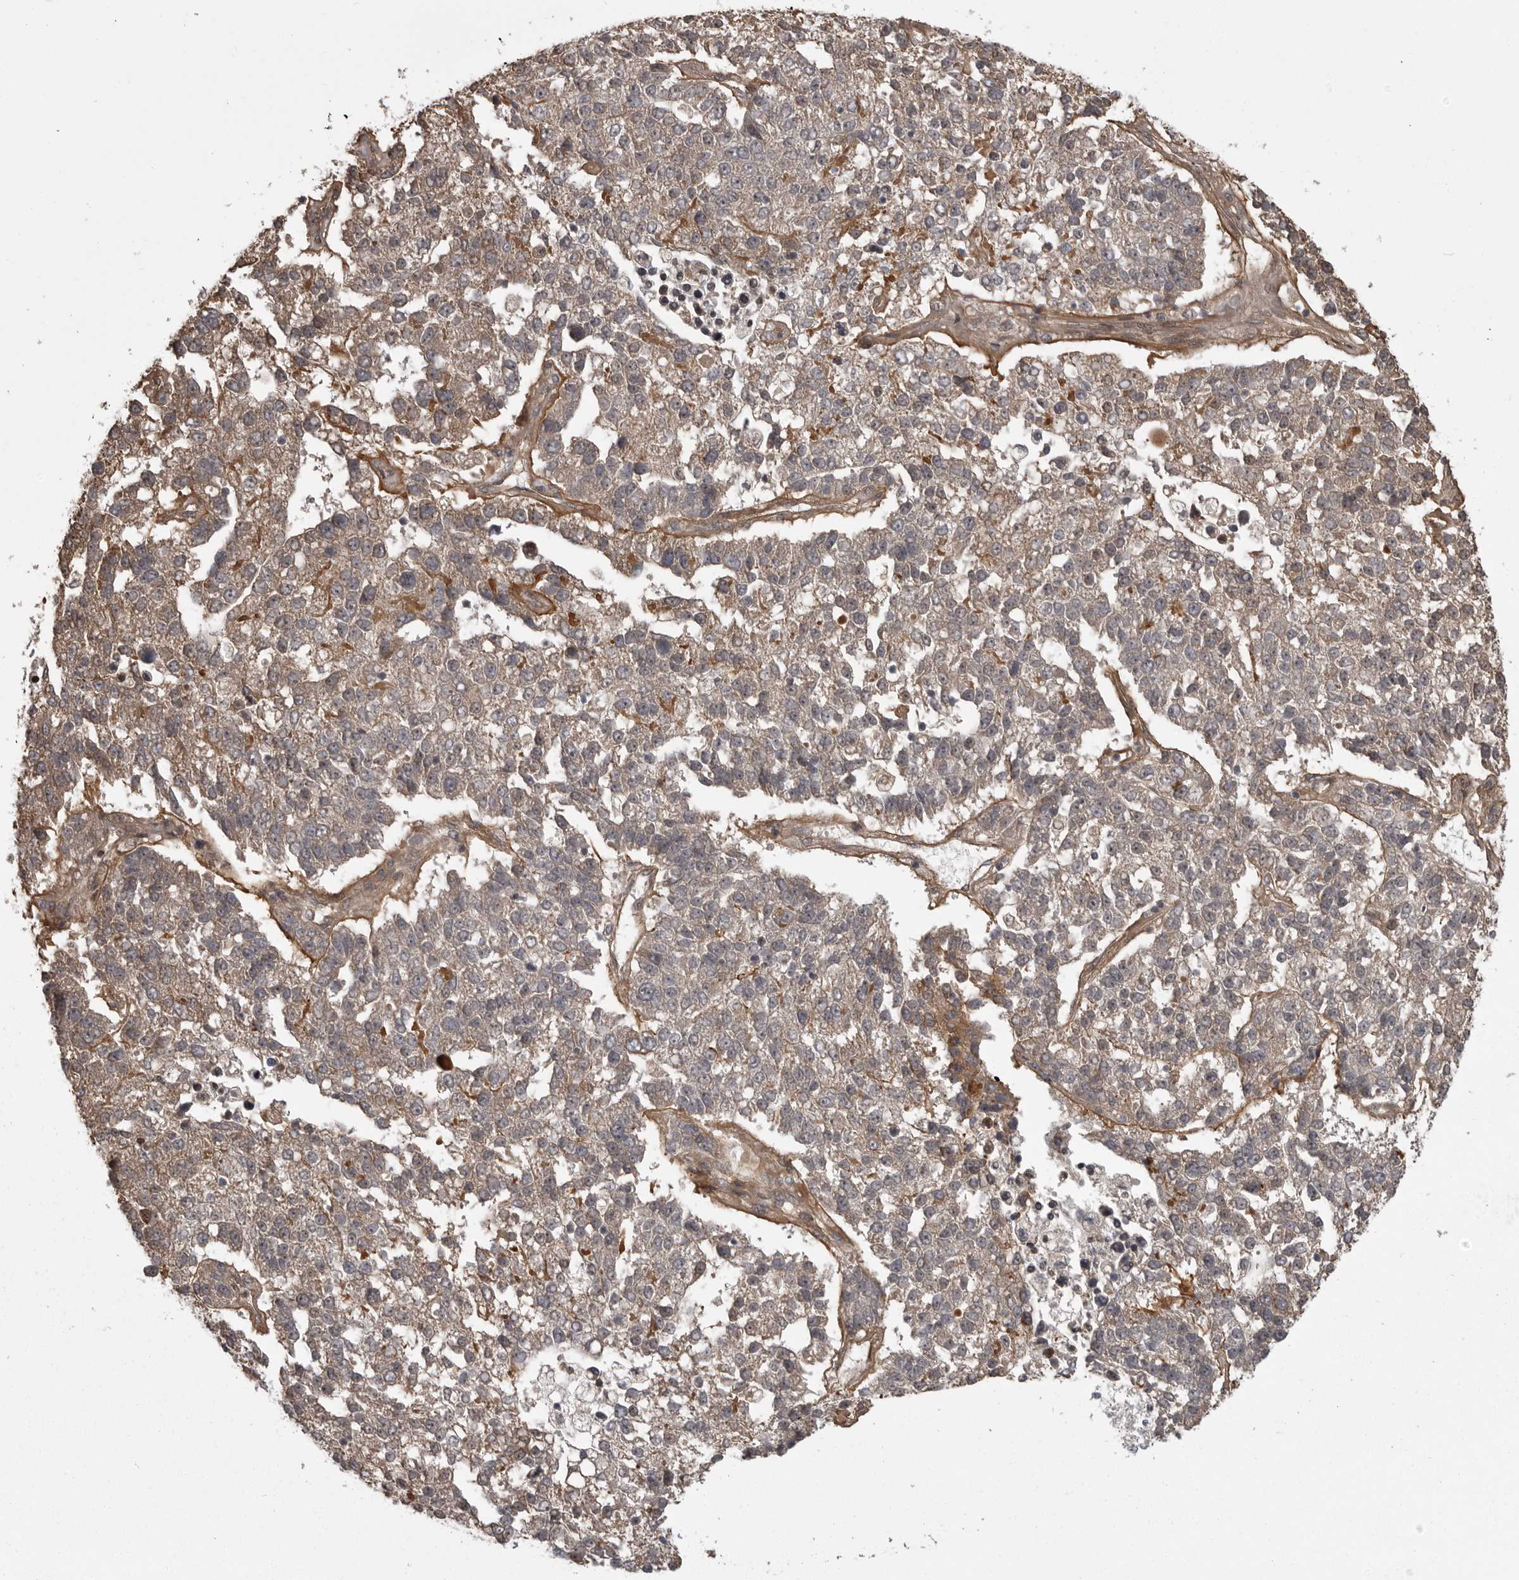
{"staining": {"intensity": "weak", "quantity": "25%-75%", "location": "cytoplasmic/membranous"}, "tissue": "pancreatic cancer", "cell_type": "Tumor cells", "image_type": "cancer", "snomed": [{"axis": "morphology", "description": "Adenocarcinoma, NOS"}, {"axis": "topography", "description": "Pancreas"}], "caption": "IHC image of neoplastic tissue: pancreatic cancer stained using immunohistochemistry (IHC) displays low levels of weak protein expression localized specifically in the cytoplasmic/membranous of tumor cells, appearing as a cytoplasmic/membranous brown color.", "gene": "DNAJC8", "patient": {"sex": "female", "age": 61}}